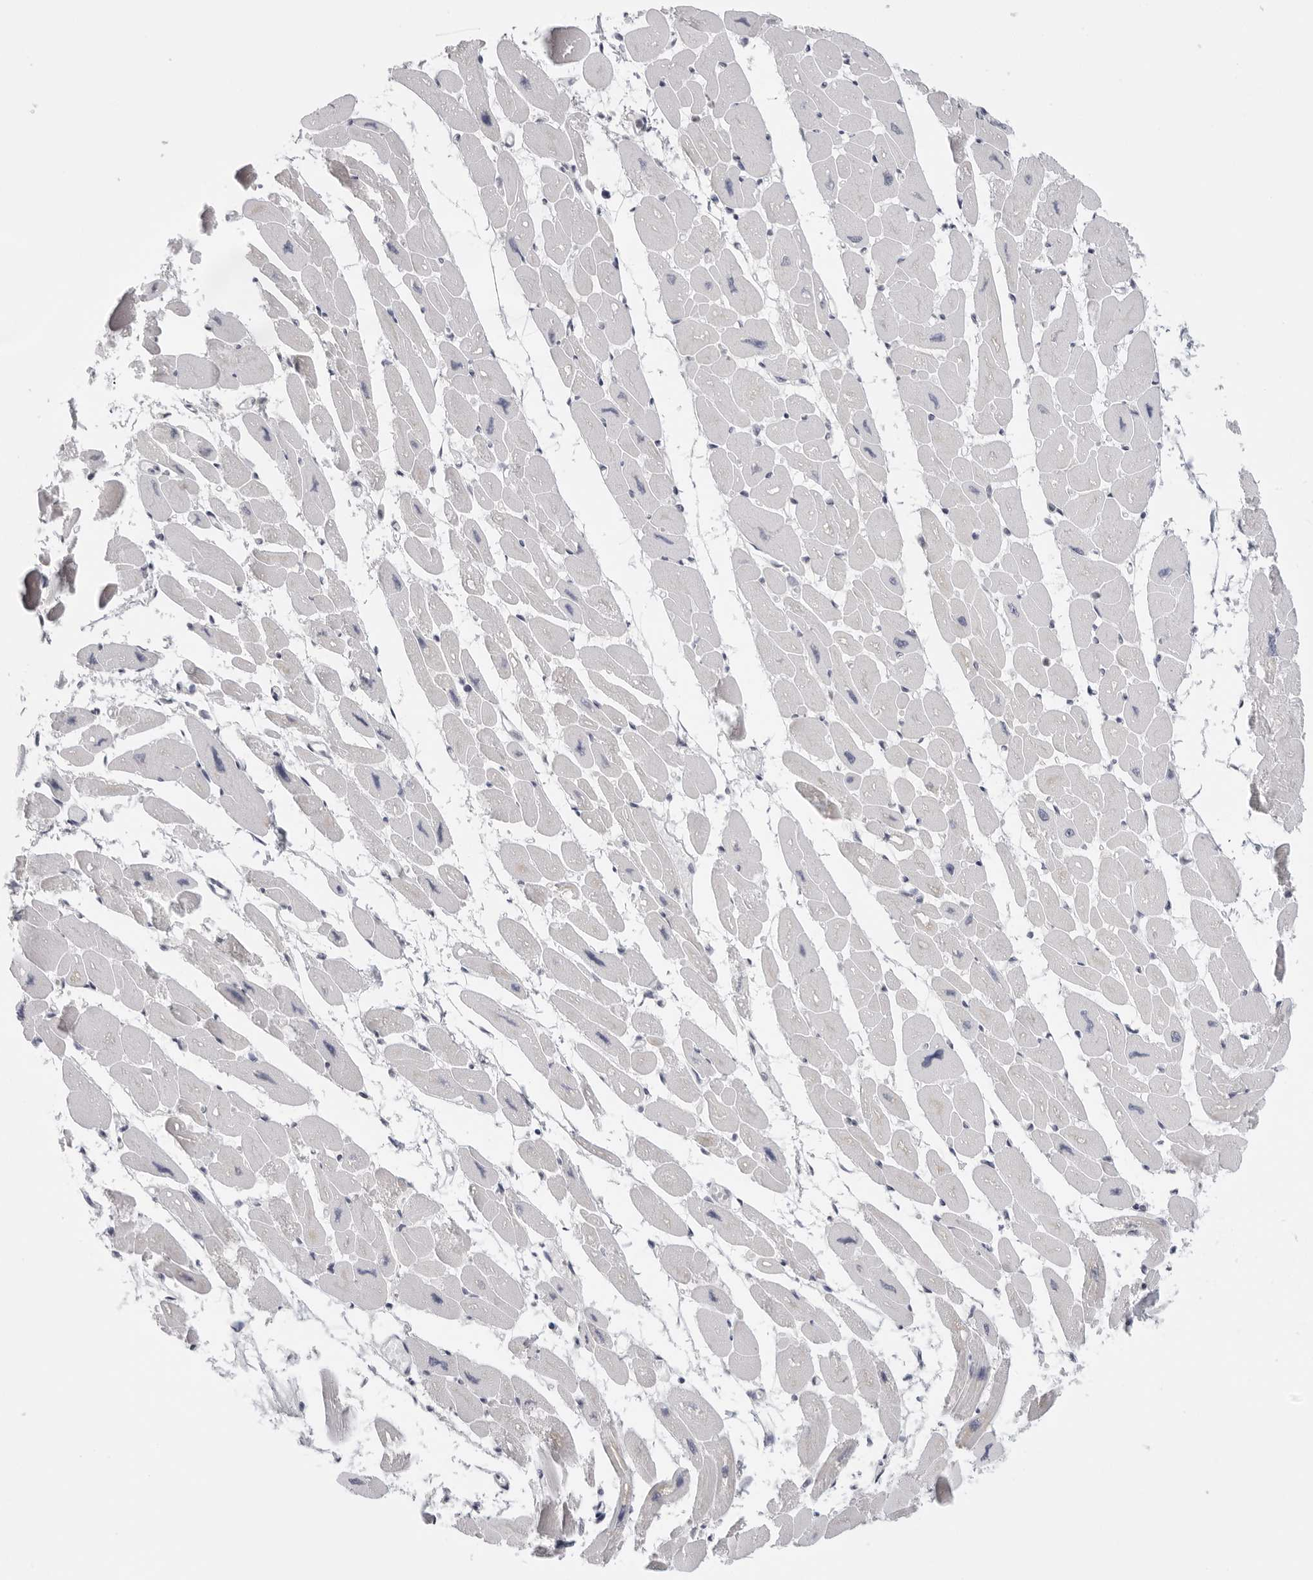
{"staining": {"intensity": "moderate", "quantity": "<25%", "location": "nuclear"}, "tissue": "heart muscle", "cell_type": "Cardiomyocytes", "image_type": "normal", "snomed": [{"axis": "morphology", "description": "Normal tissue, NOS"}, {"axis": "topography", "description": "Heart"}], "caption": "Unremarkable heart muscle displays moderate nuclear staining in about <25% of cardiomyocytes, visualized by immunohistochemistry.", "gene": "RPA2", "patient": {"sex": "female", "age": 54}}